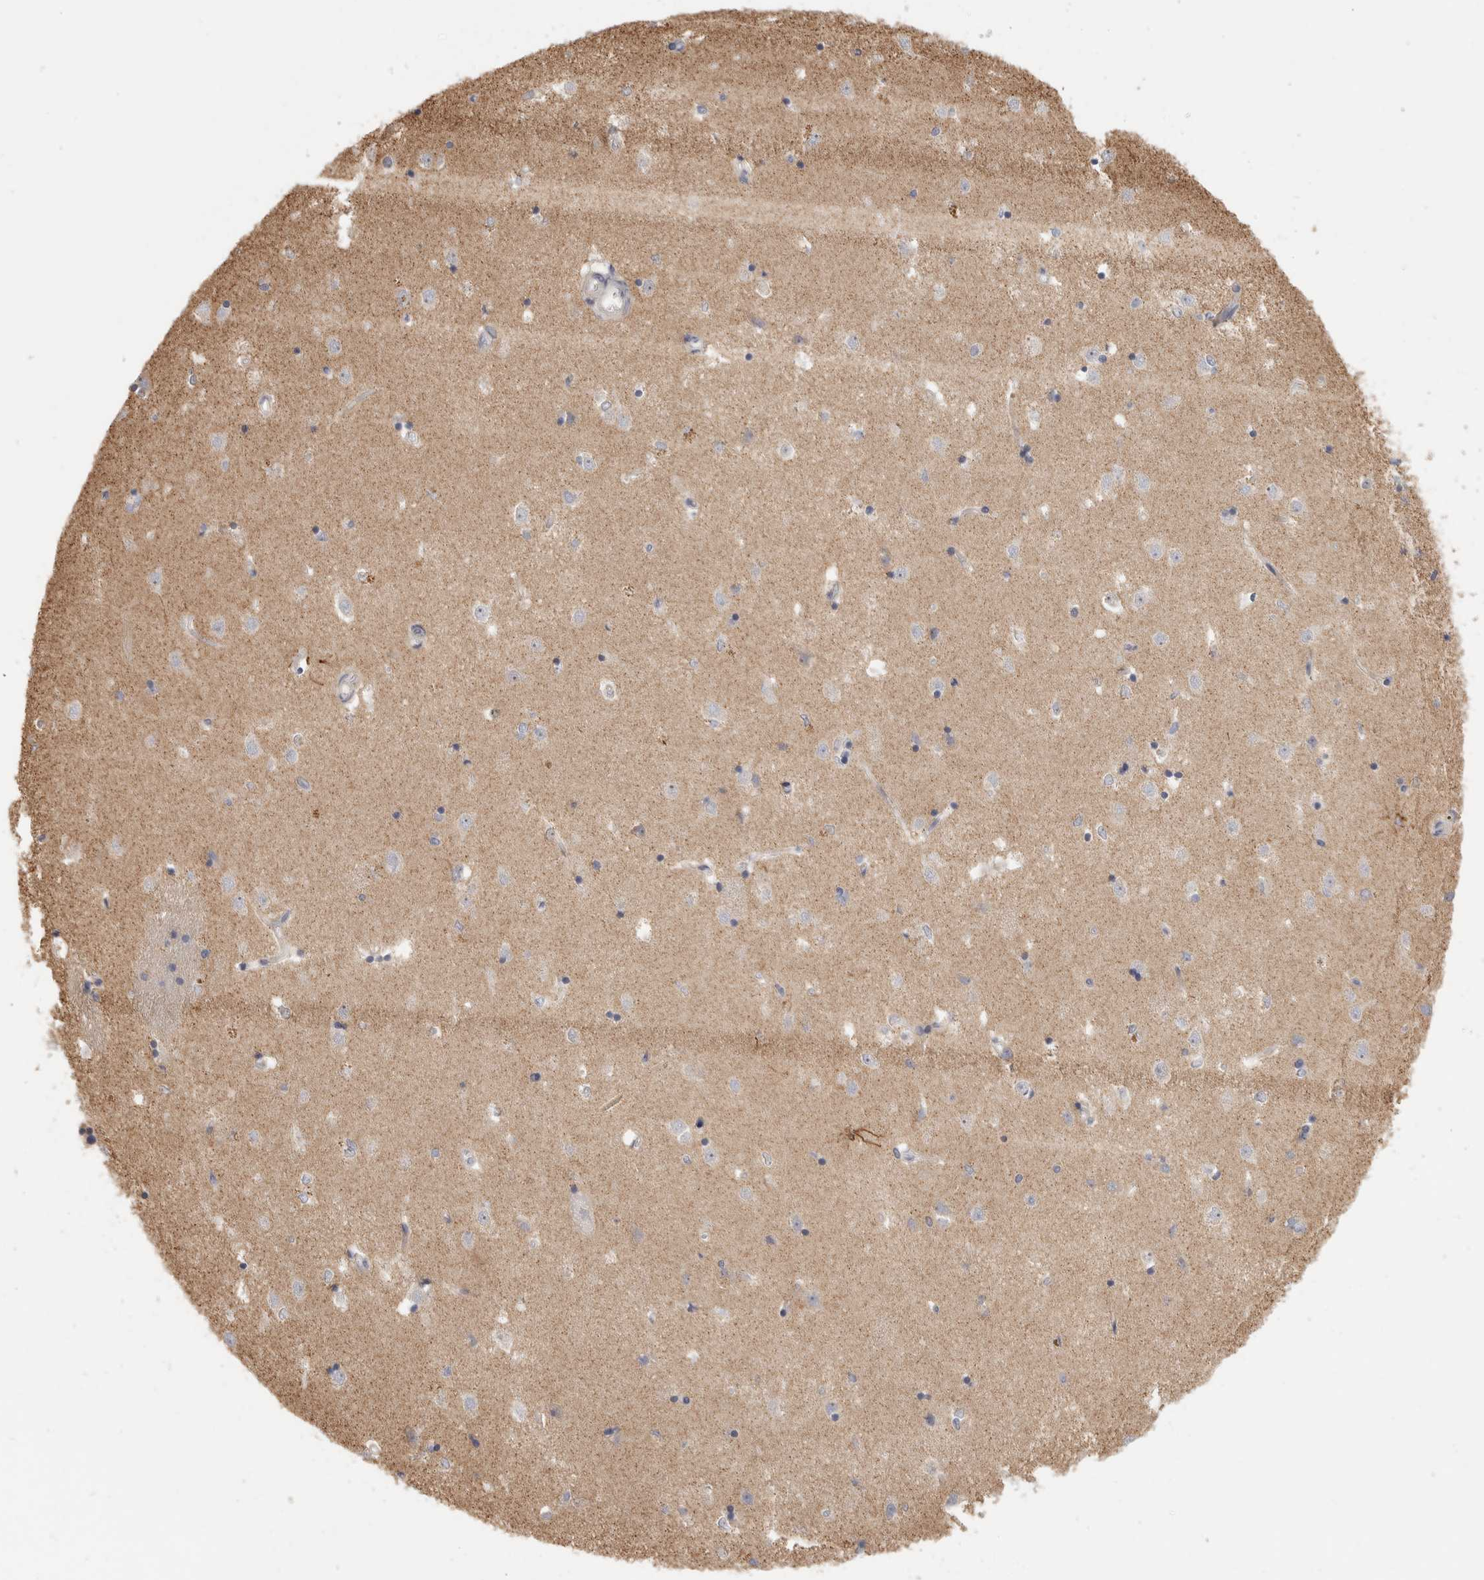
{"staining": {"intensity": "negative", "quantity": "none", "location": "none"}, "tissue": "caudate", "cell_type": "Glial cells", "image_type": "normal", "snomed": [{"axis": "morphology", "description": "Normal tissue, NOS"}, {"axis": "topography", "description": "Lateral ventricle wall"}], "caption": "Immunohistochemistry photomicrograph of benign caudate: caudate stained with DAB (3,3'-diaminobenzidine) shows no significant protein positivity in glial cells. (DAB immunohistochemistry, high magnification).", "gene": "DCXR", "patient": {"sex": "male", "age": 45}}